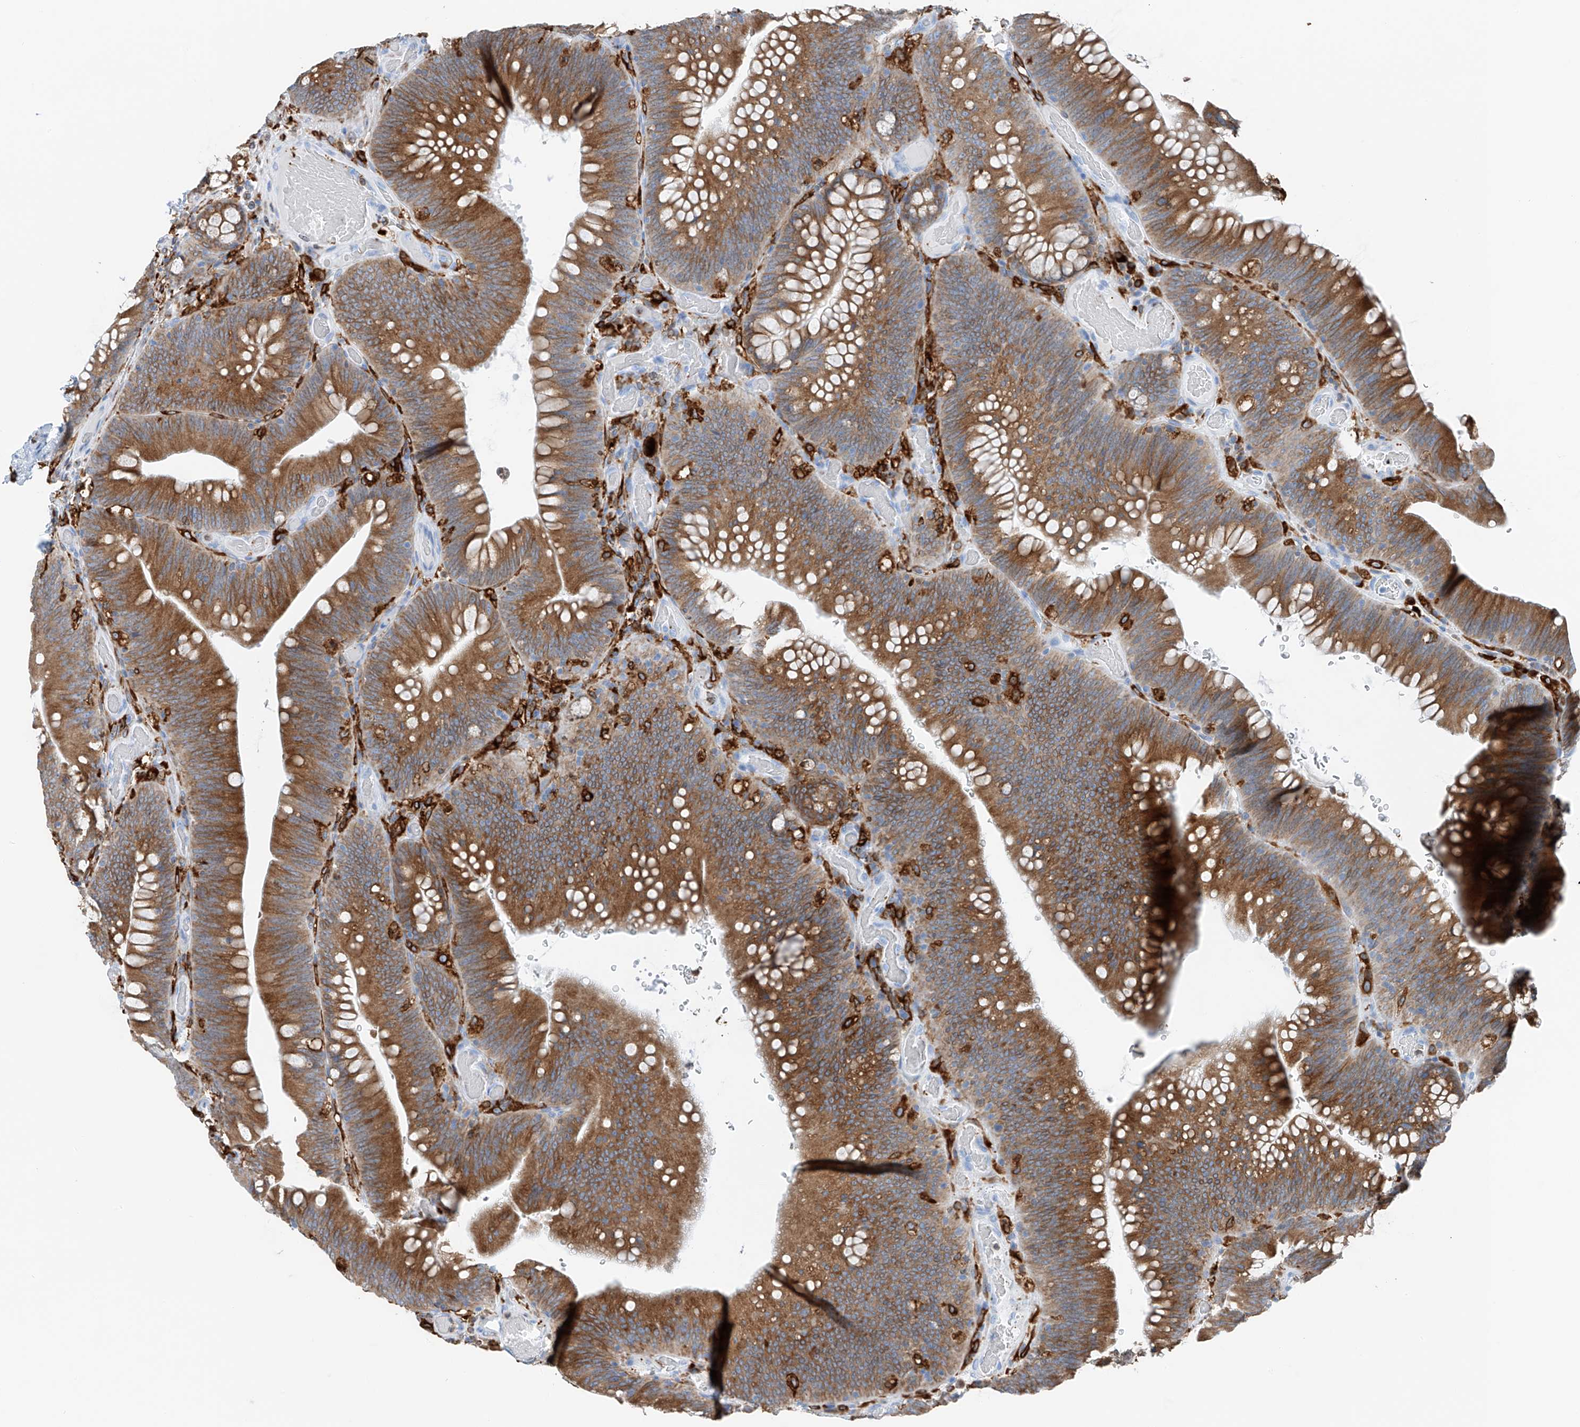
{"staining": {"intensity": "moderate", "quantity": ">75%", "location": "cytoplasmic/membranous"}, "tissue": "colorectal cancer", "cell_type": "Tumor cells", "image_type": "cancer", "snomed": [{"axis": "morphology", "description": "Normal tissue, NOS"}, {"axis": "topography", "description": "Colon"}], "caption": "High-magnification brightfield microscopy of colorectal cancer stained with DAB (3,3'-diaminobenzidine) (brown) and counterstained with hematoxylin (blue). tumor cells exhibit moderate cytoplasmic/membranous expression is appreciated in about>75% of cells.", "gene": "TBXAS1", "patient": {"sex": "female", "age": 82}}